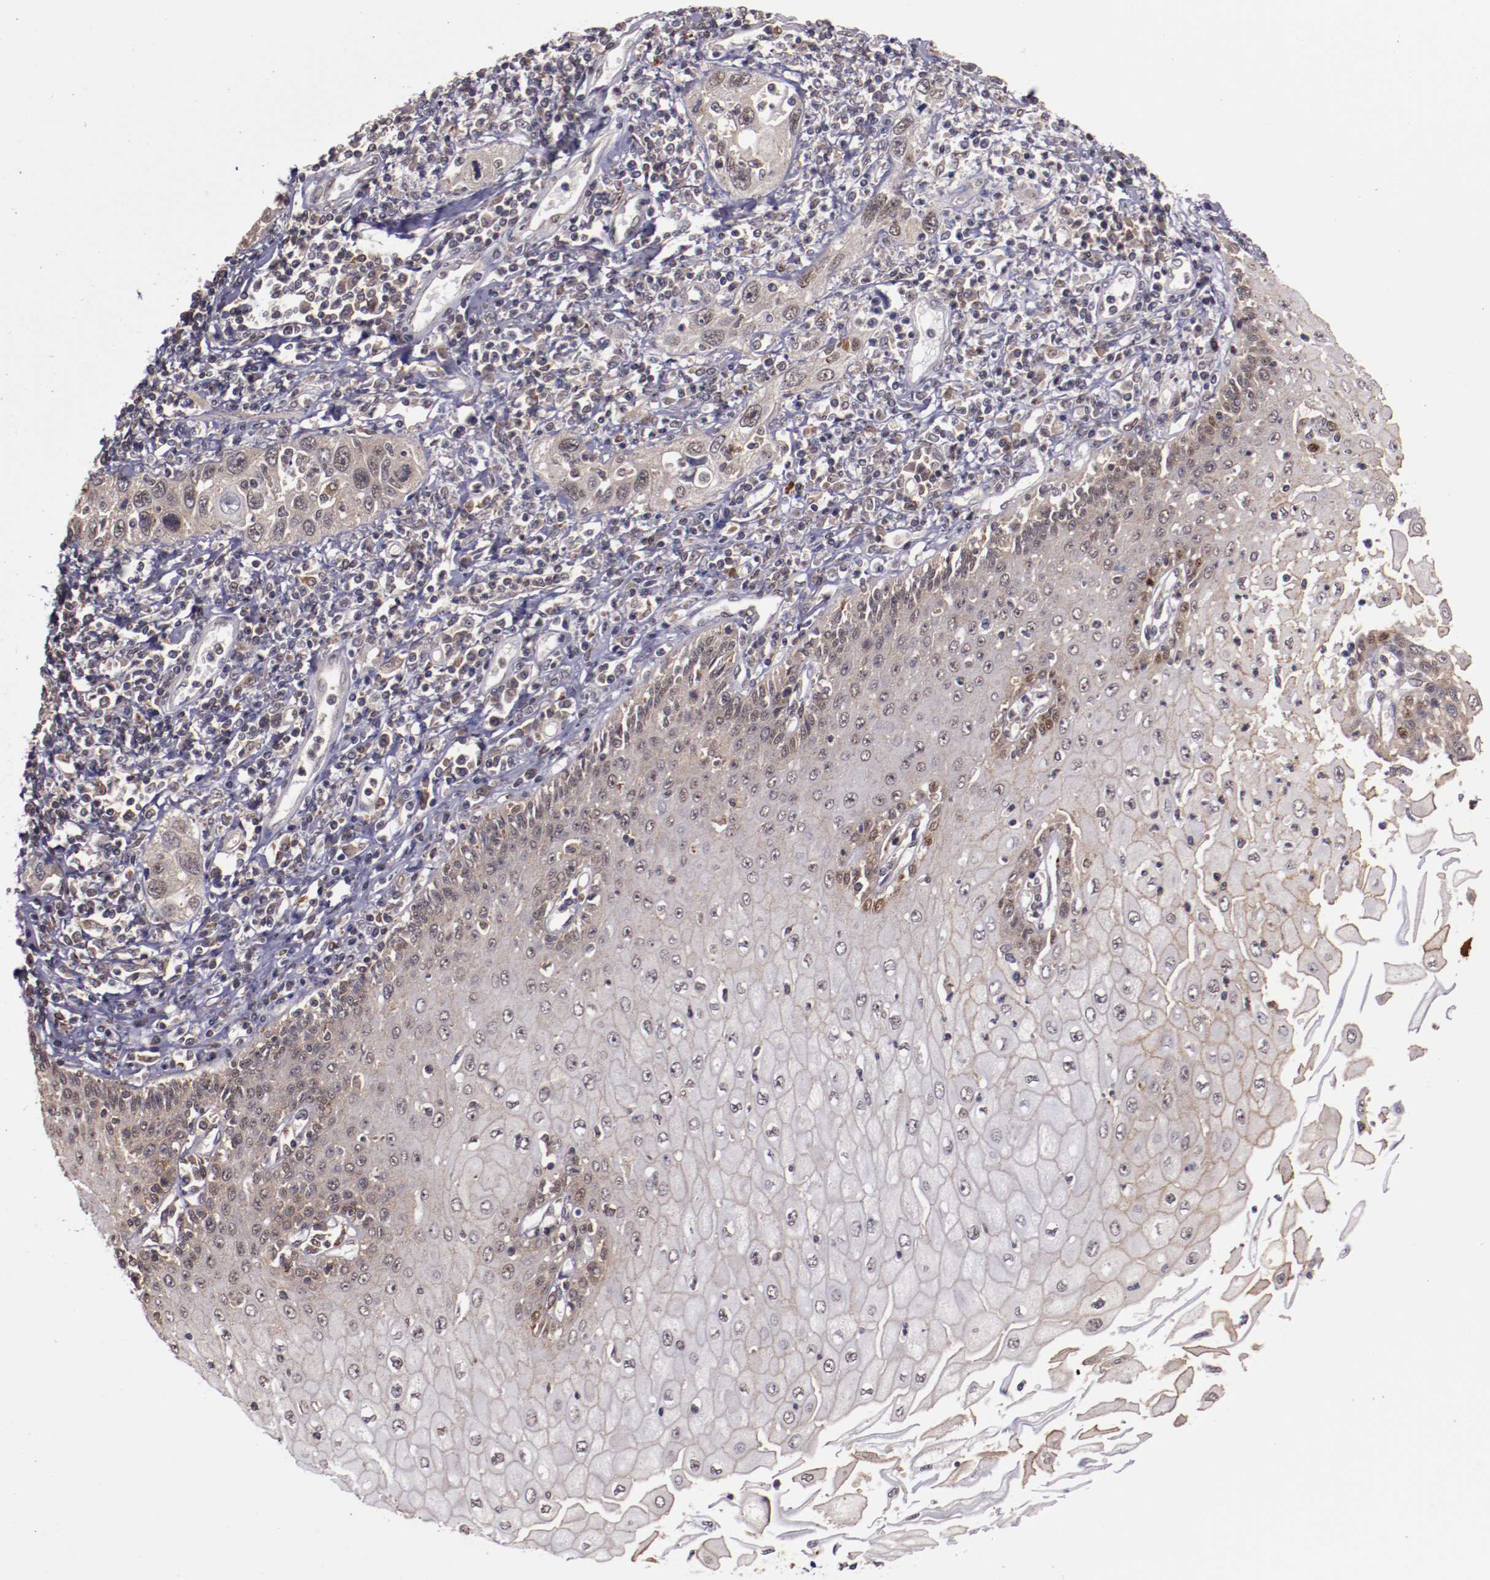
{"staining": {"intensity": "moderate", "quantity": ">75%", "location": "cytoplasmic/membranous,nuclear"}, "tissue": "esophagus", "cell_type": "Squamous epithelial cells", "image_type": "normal", "snomed": [{"axis": "morphology", "description": "Normal tissue, NOS"}, {"axis": "topography", "description": "Esophagus"}], "caption": "This micrograph demonstrates immunohistochemistry staining of normal esophagus, with medium moderate cytoplasmic/membranous,nuclear expression in about >75% of squamous epithelial cells.", "gene": "FTSJ1", "patient": {"sex": "male", "age": 65}}